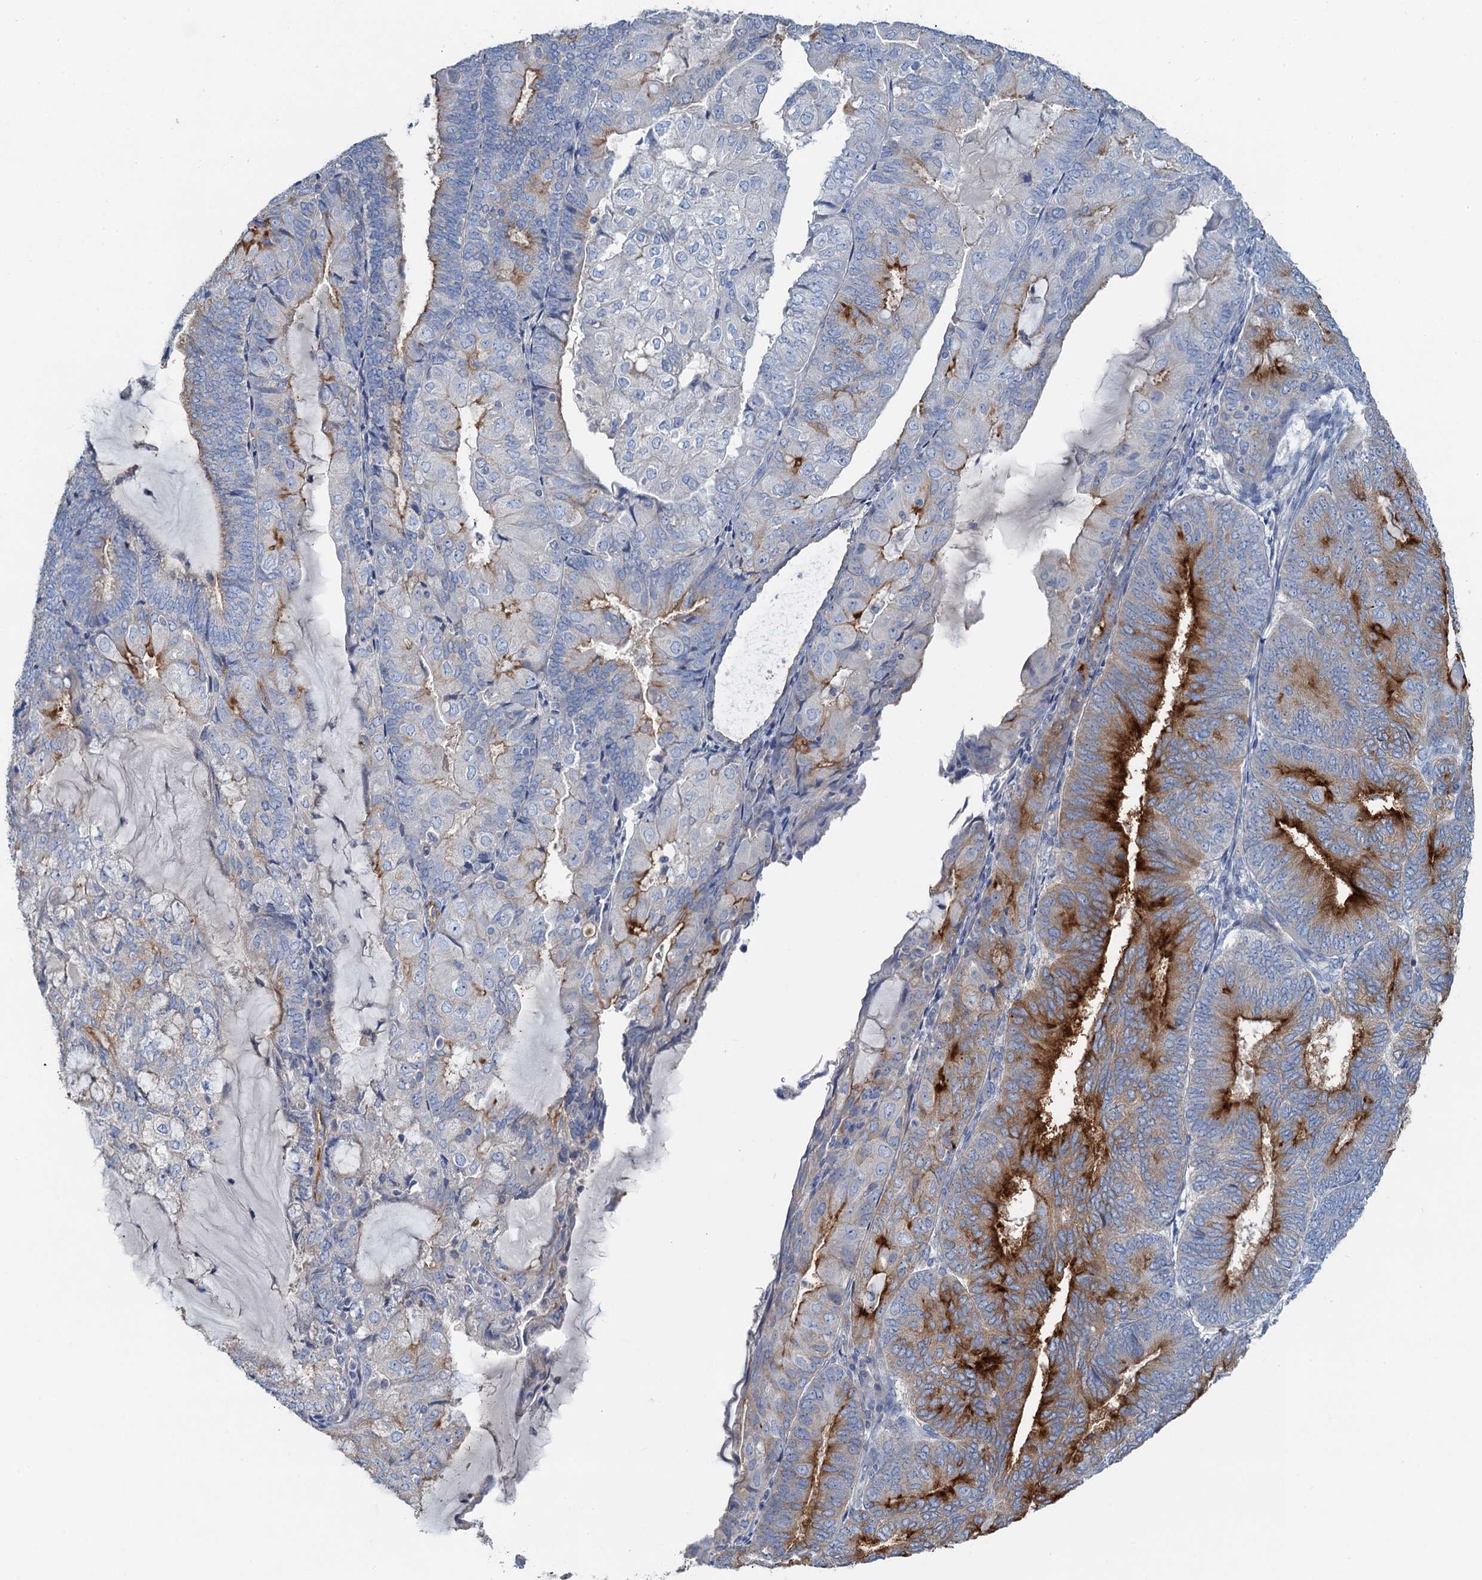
{"staining": {"intensity": "strong", "quantity": "<25%", "location": "cytoplasmic/membranous"}, "tissue": "endometrial cancer", "cell_type": "Tumor cells", "image_type": "cancer", "snomed": [{"axis": "morphology", "description": "Adenocarcinoma, NOS"}, {"axis": "topography", "description": "Endometrium"}], "caption": "Immunohistochemistry (IHC) histopathology image of adenocarcinoma (endometrial) stained for a protein (brown), which reveals medium levels of strong cytoplasmic/membranous staining in about <25% of tumor cells.", "gene": "PLLP", "patient": {"sex": "female", "age": 81}}